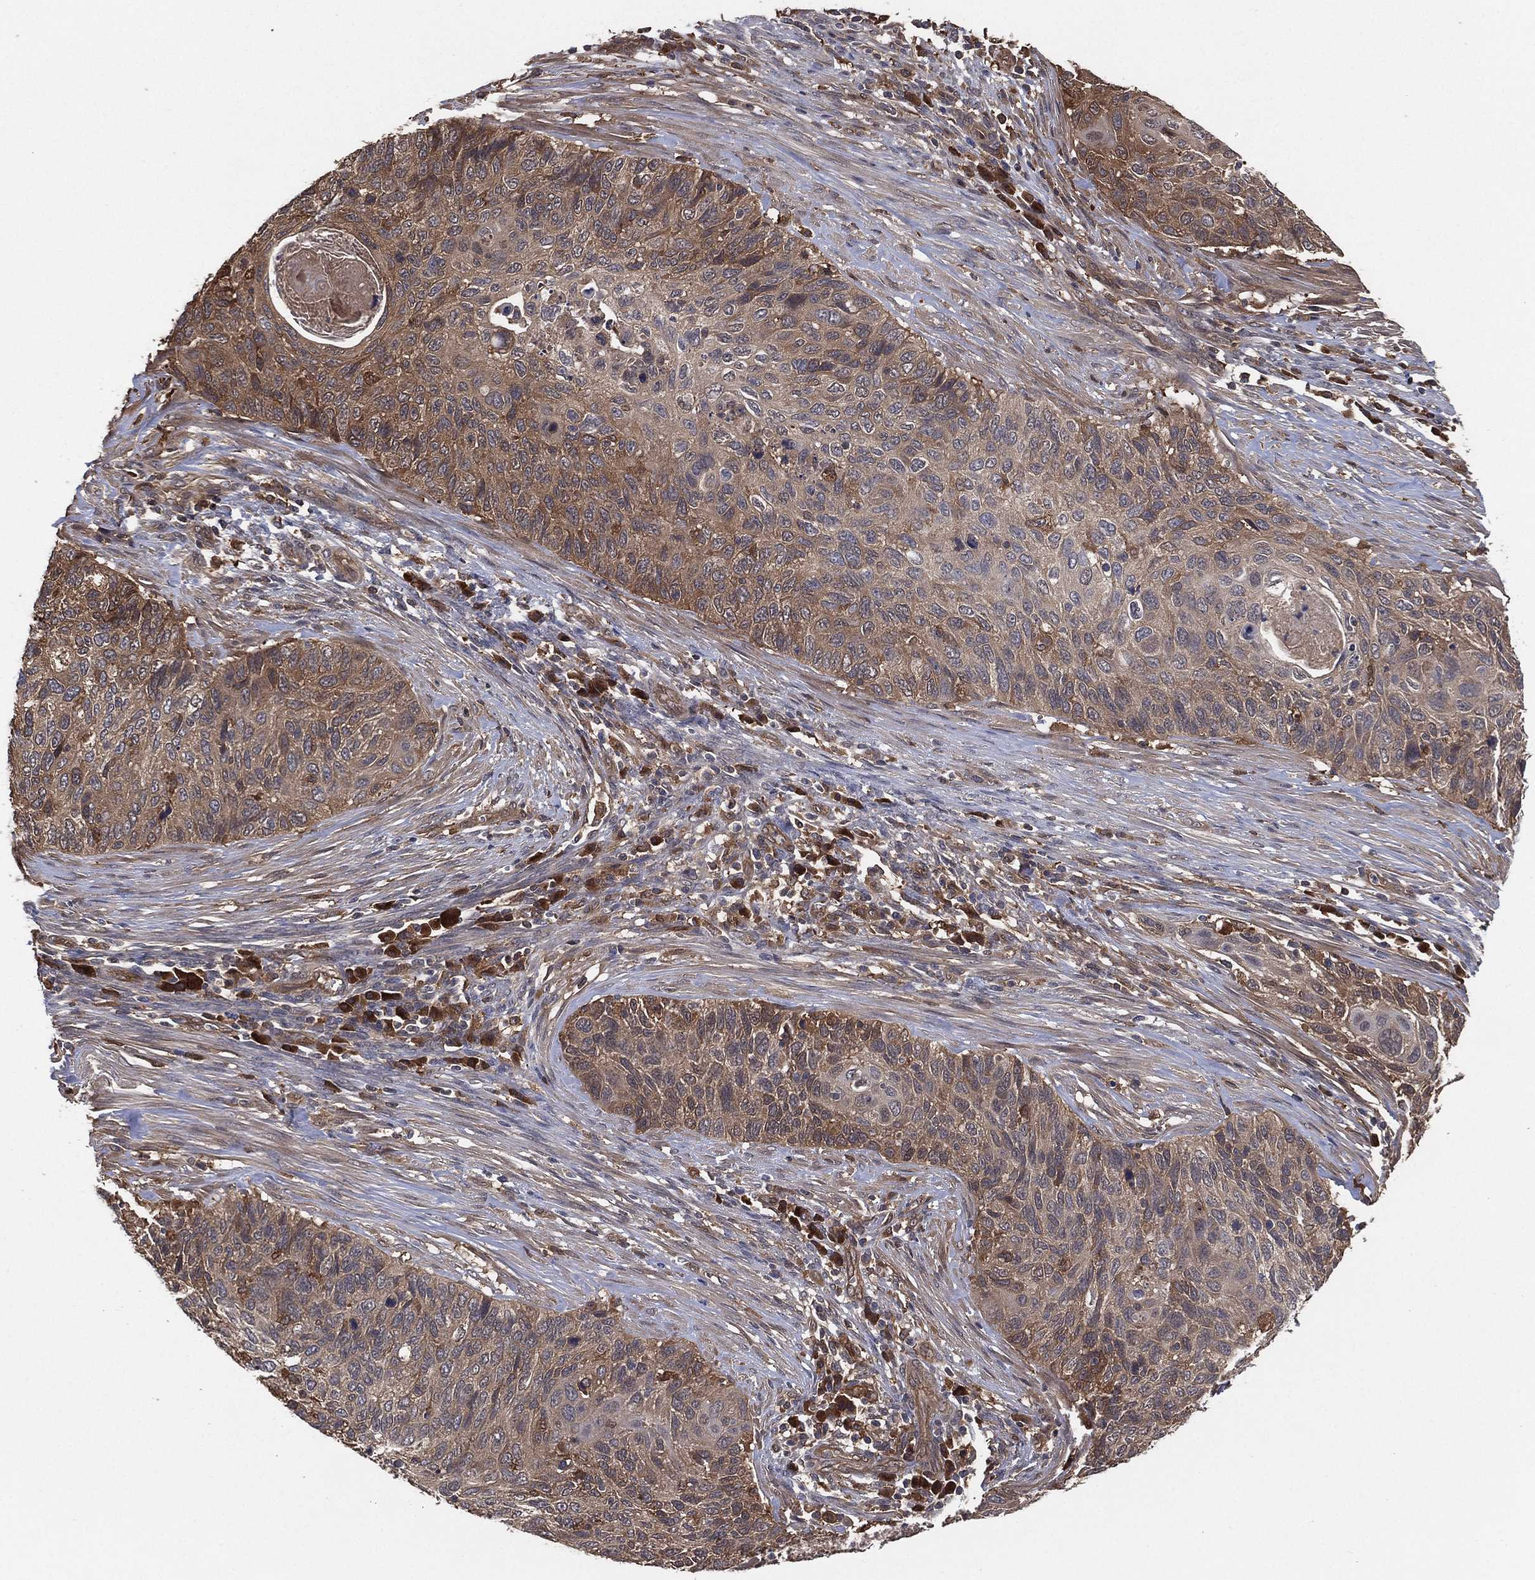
{"staining": {"intensity": "moderate", "quantity": ">75%", "location": "cytoplasmic/membranous"}, "tissue": "cervical cancer", "cell_type": "Tumor cells", "image_type": "cancer", "snomed": [{"axis": "morphology", "description": "Squamous cell carcinoma, NOS"}, {"axis": "topography", "description": "Cervix"}], "caption": "Protein analysis of cervical cancer (squamous cell carcinoma) tissue demonstrates moderate cytoplasmic/membranous positivity in about >75% of tumor cells.", "gene": "PSMG4", "patient": {"sex": "female", "age": 70}}